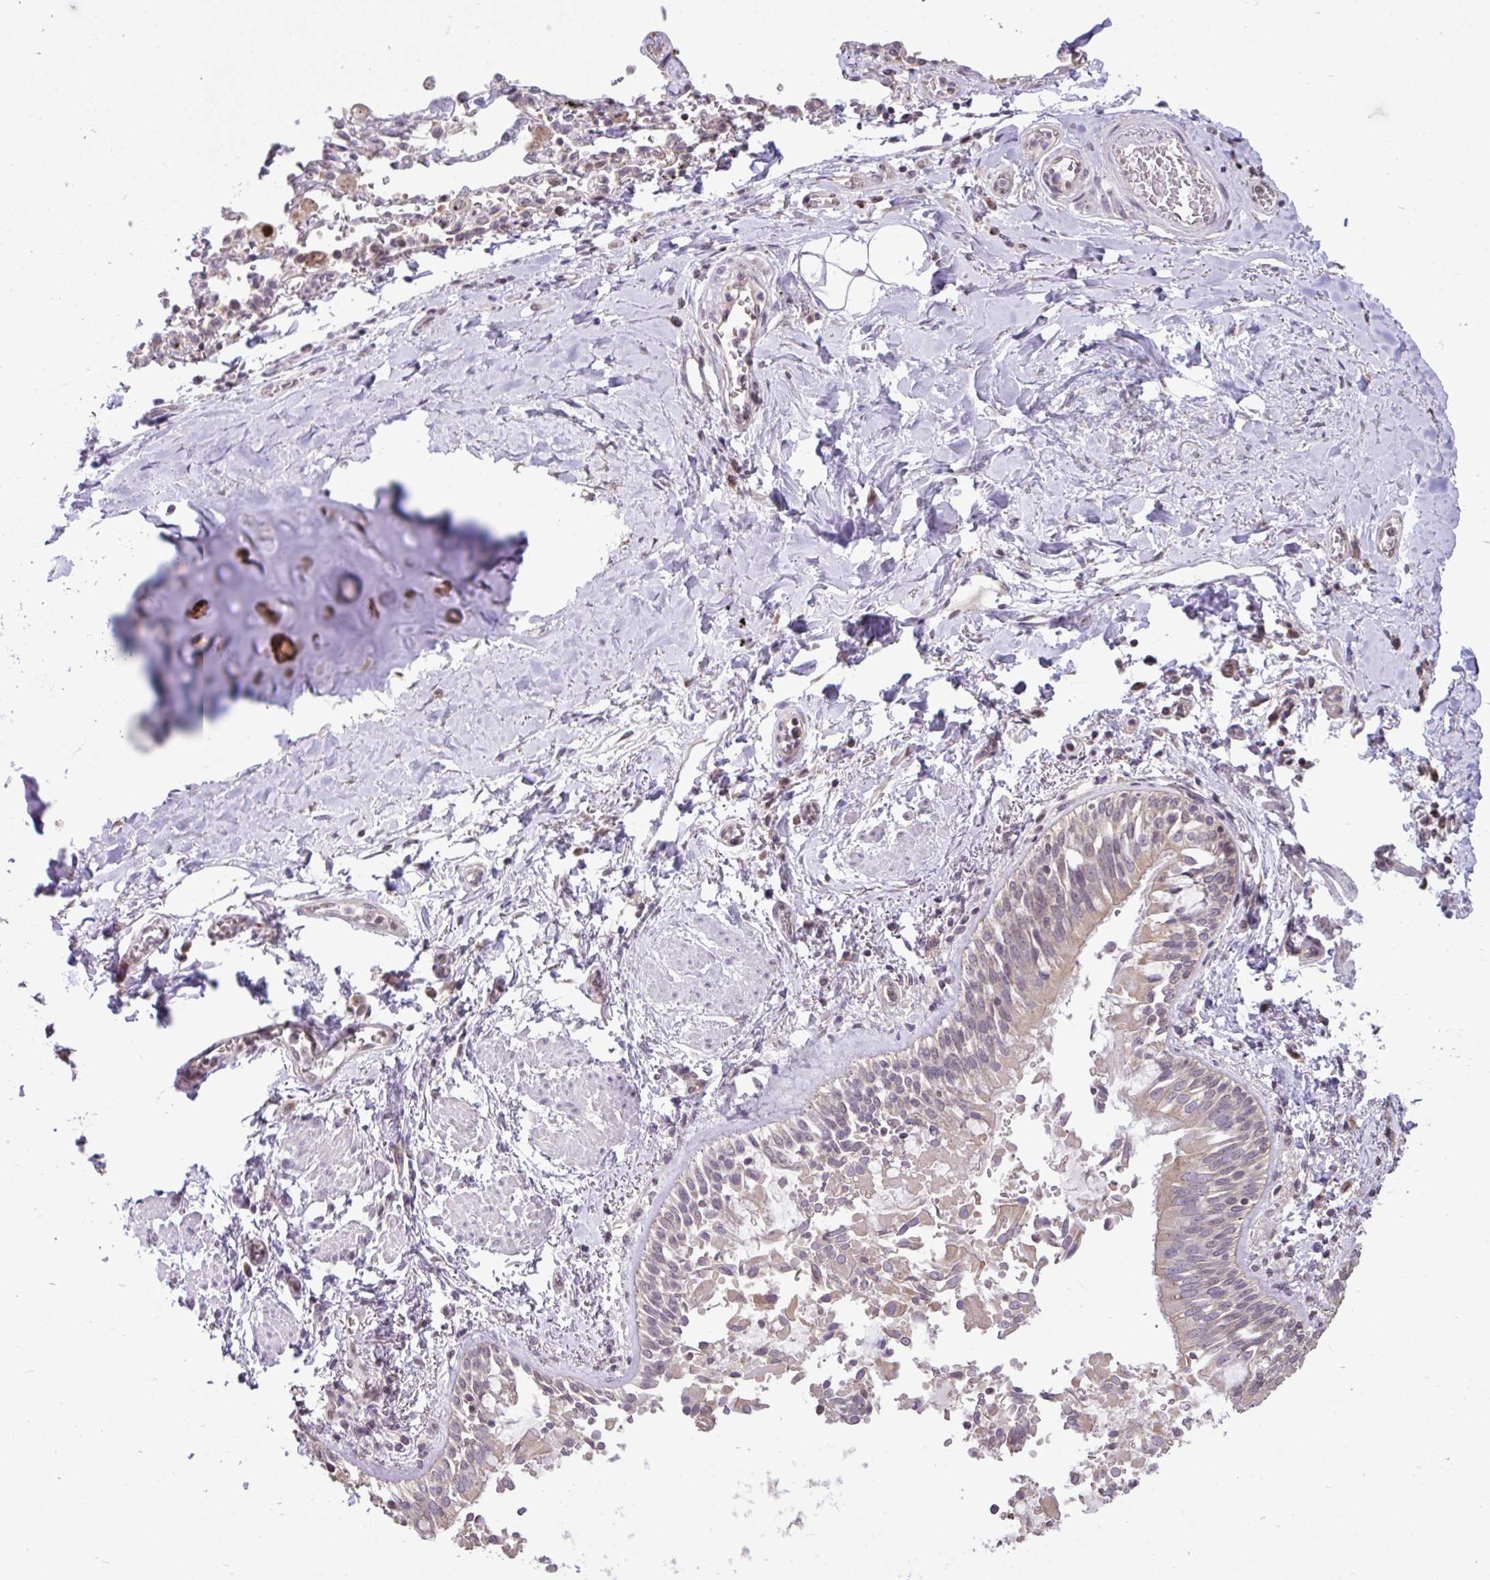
{"staining": {"intensity": "negative", "quantity": "none", "location": "none"}, "tissue": "adipose tissue", "cell_type": "Adipocytes", "image_type": "normal", "snomed": [{"axis": "morphology", "description": "Normal tissue, NOS"}, {"axis": "morphology", "description": "Degeneration, NOS"}, {"axis": "topography", "description": "Cartilage tissue"}, {"axis": "topography", "description": "Lung"}], "caption": "Adipocytes show no significant protein positivity in benign adipose tissue. The staining is performed using DAB (3,3'-diaminobenzidine) brown chromogen with nuclei counter-stained in using hematoxylin.", "gene": "CYP20A1", "patient": {"sex": "female", "age": 61}}